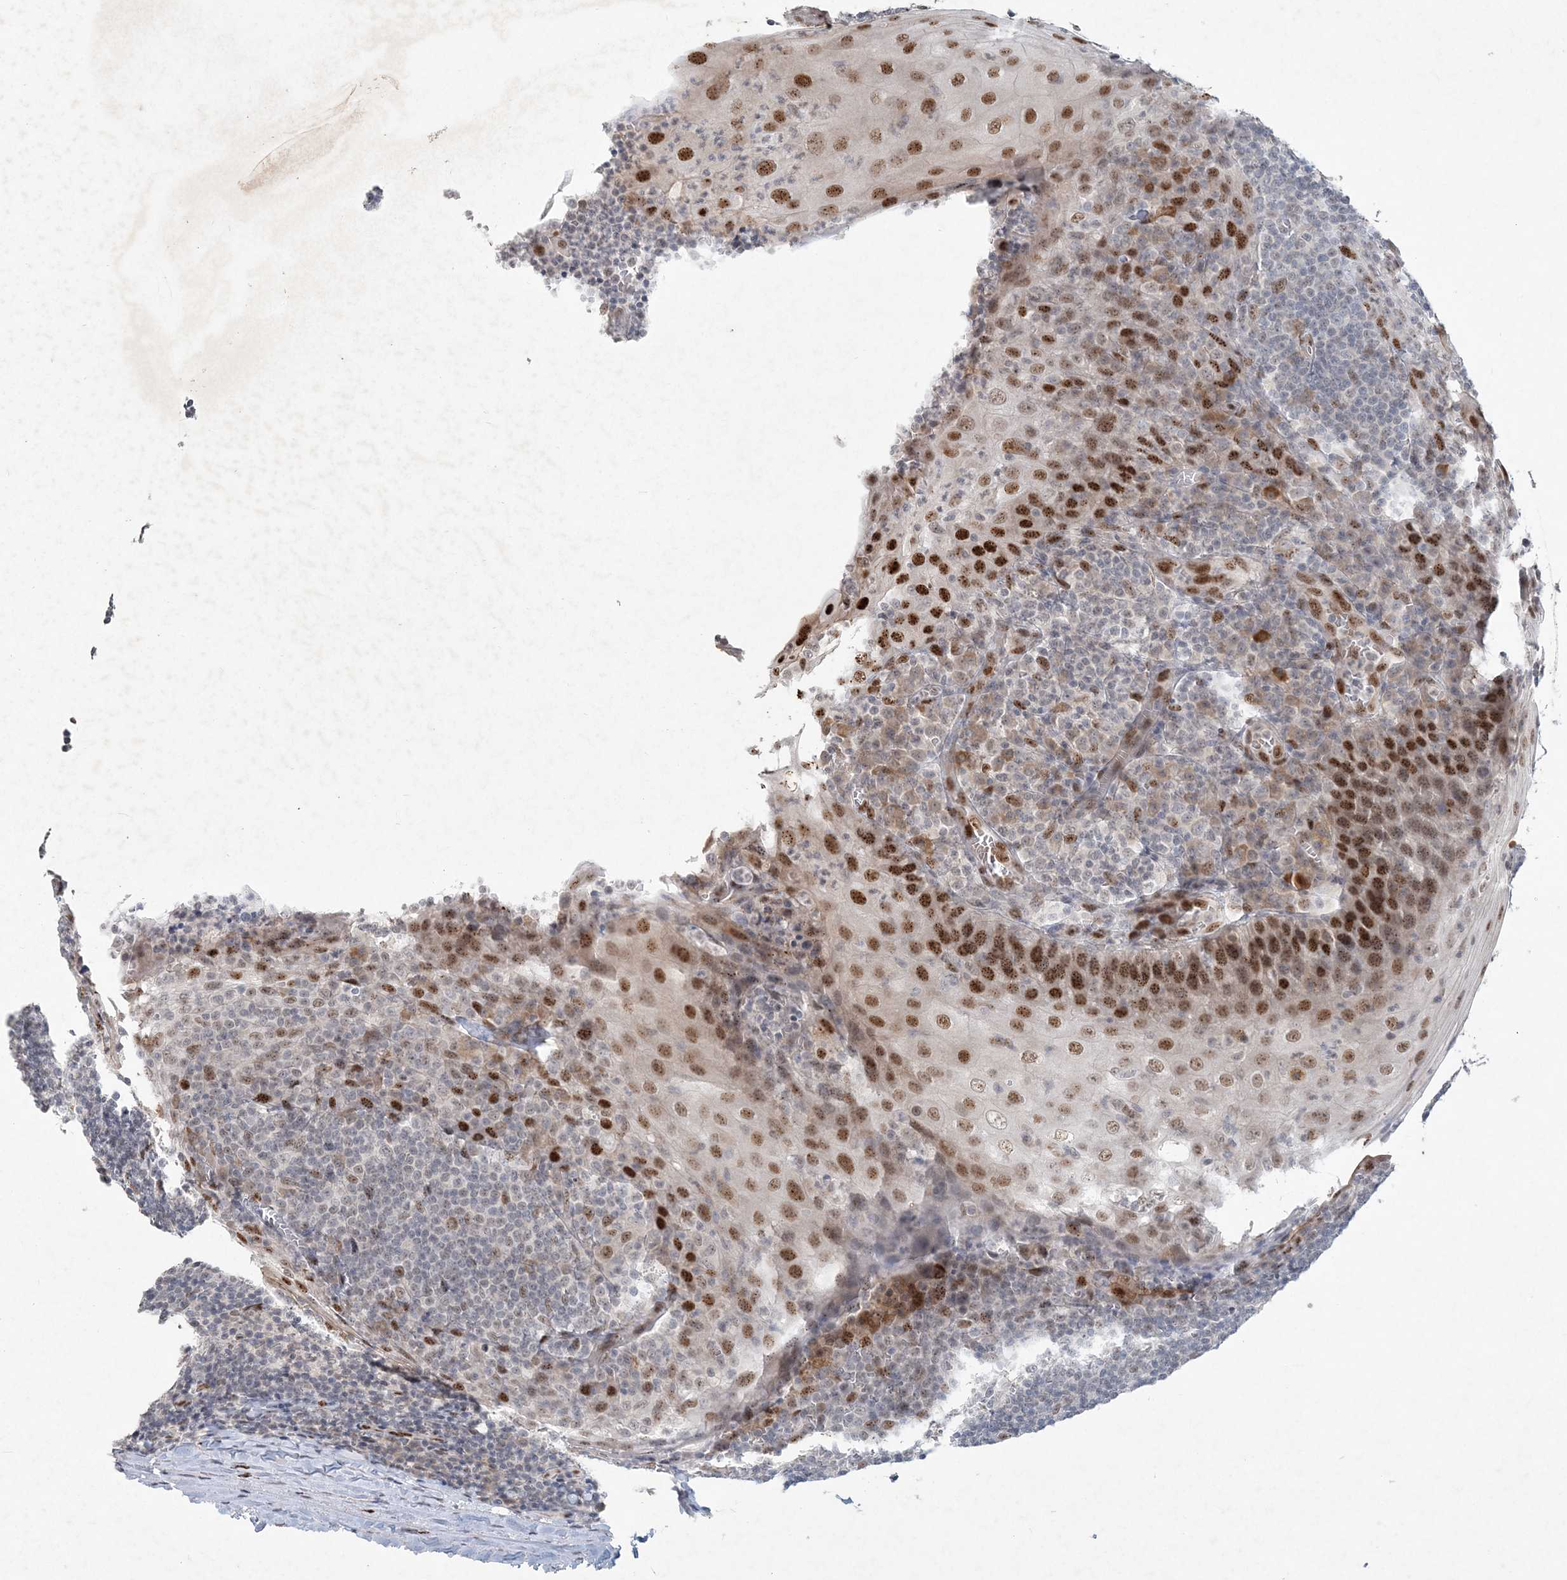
{"staining": {"intensity": "negative", "quantity": "none", "location": "none"}, "tissue": "tonsil", "cell_type": "Germinal center cells", "image_type": "normal", "snomed": [{"axis": "morphology", "description": "Normal tissue, NOS"}, {"axis": "topography", "description": "Tonsil"}], "caption": "Germinal center cells are negative for brown protein staining in normal tonsil. The staining was performed using DAB to visualize the protein expression in brown, while the nuclei were stained in blue with hematoxylin (Magnification: 20x).", "gene": "GIN1", "patient": {"sex": "male", "age": 37}}